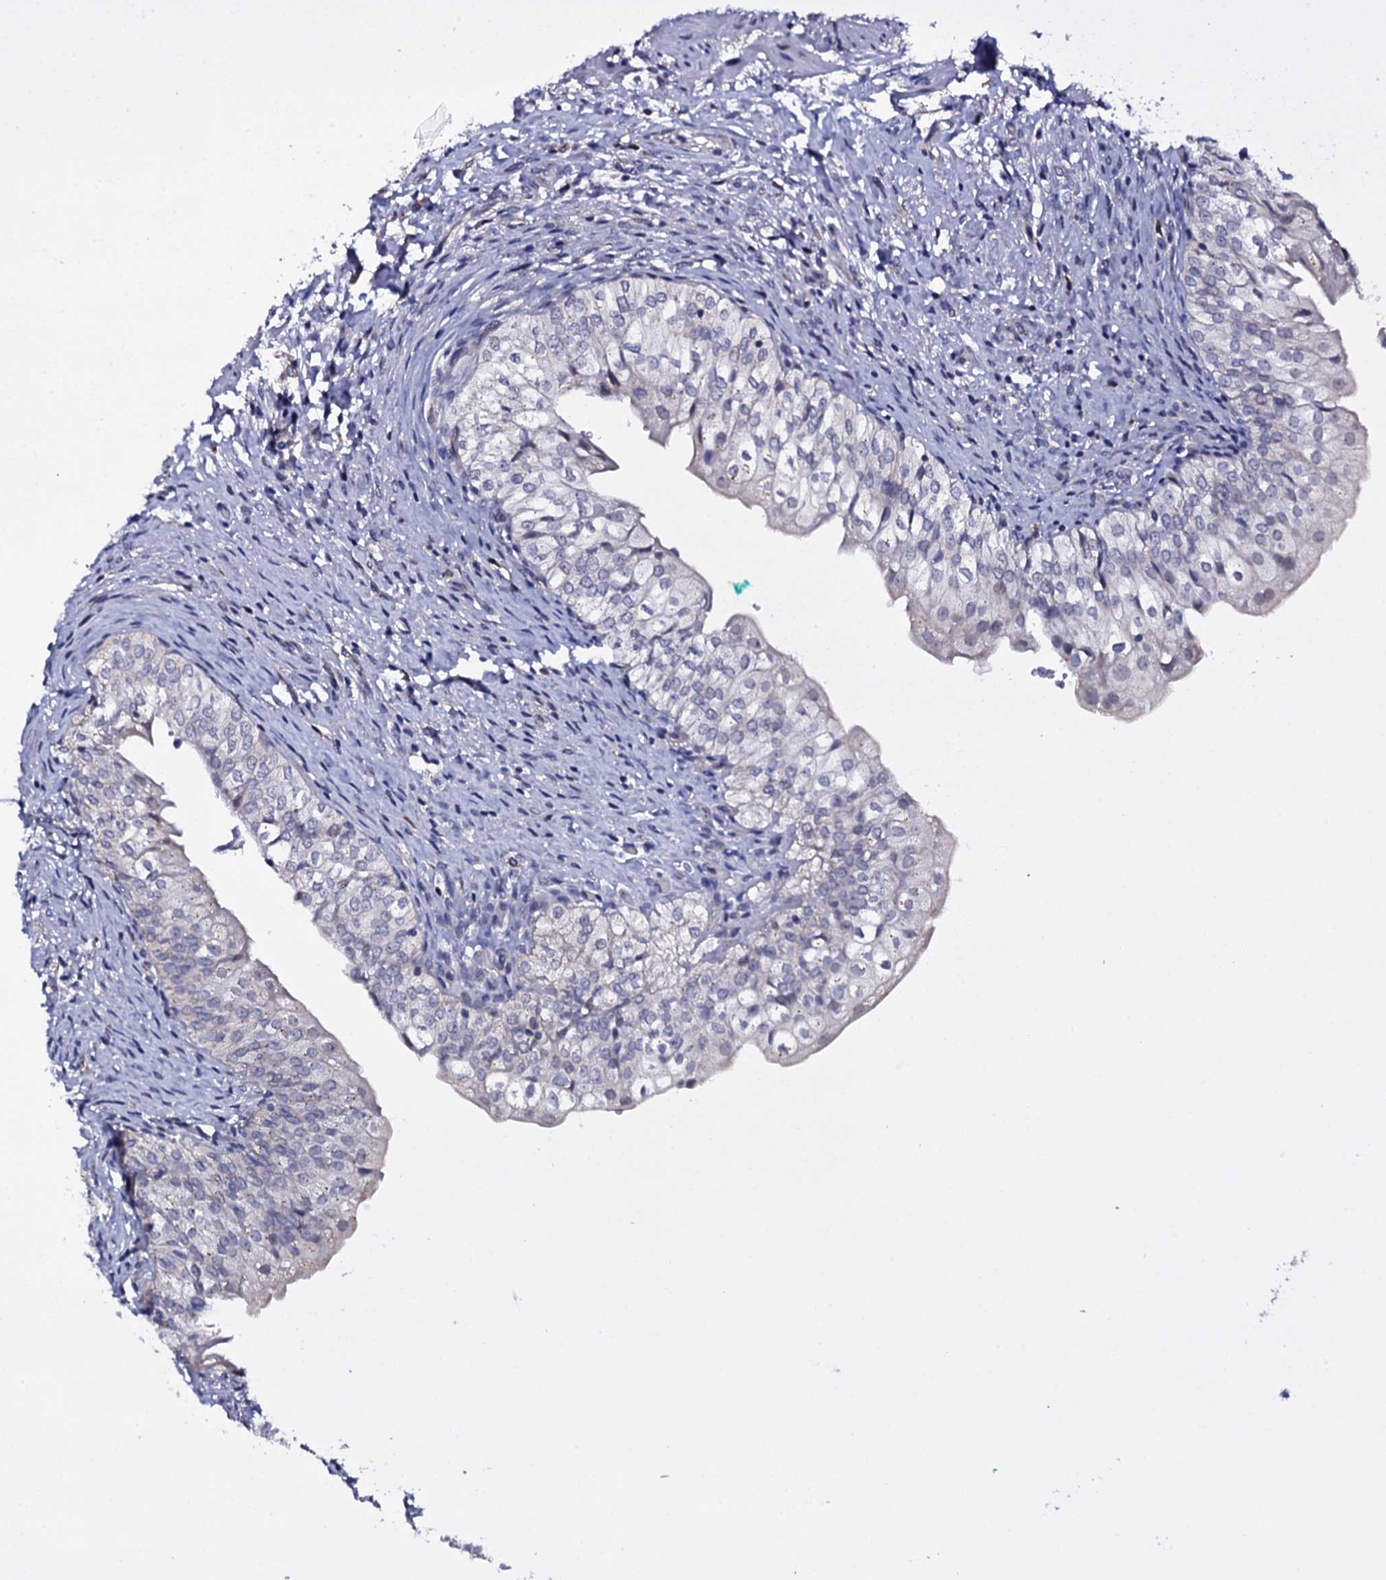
{"staining": {"intensity": "negative", "quantity": "none", "location": "none"}, "tissue": "urinary bladder", "cell_type": "Urothelial cells", "image_type": "normal", "snomed": [{"axis": "morphology", "description": "Normal tissue, NOS"}, {"axis": "topography", "description": "Urinary bladder"}], "caption": "Urothelial cells show no significant positivity in benign urinary bladder.", "gene": "GAREM1", "patient": {"sex": "male", "age": 55}}